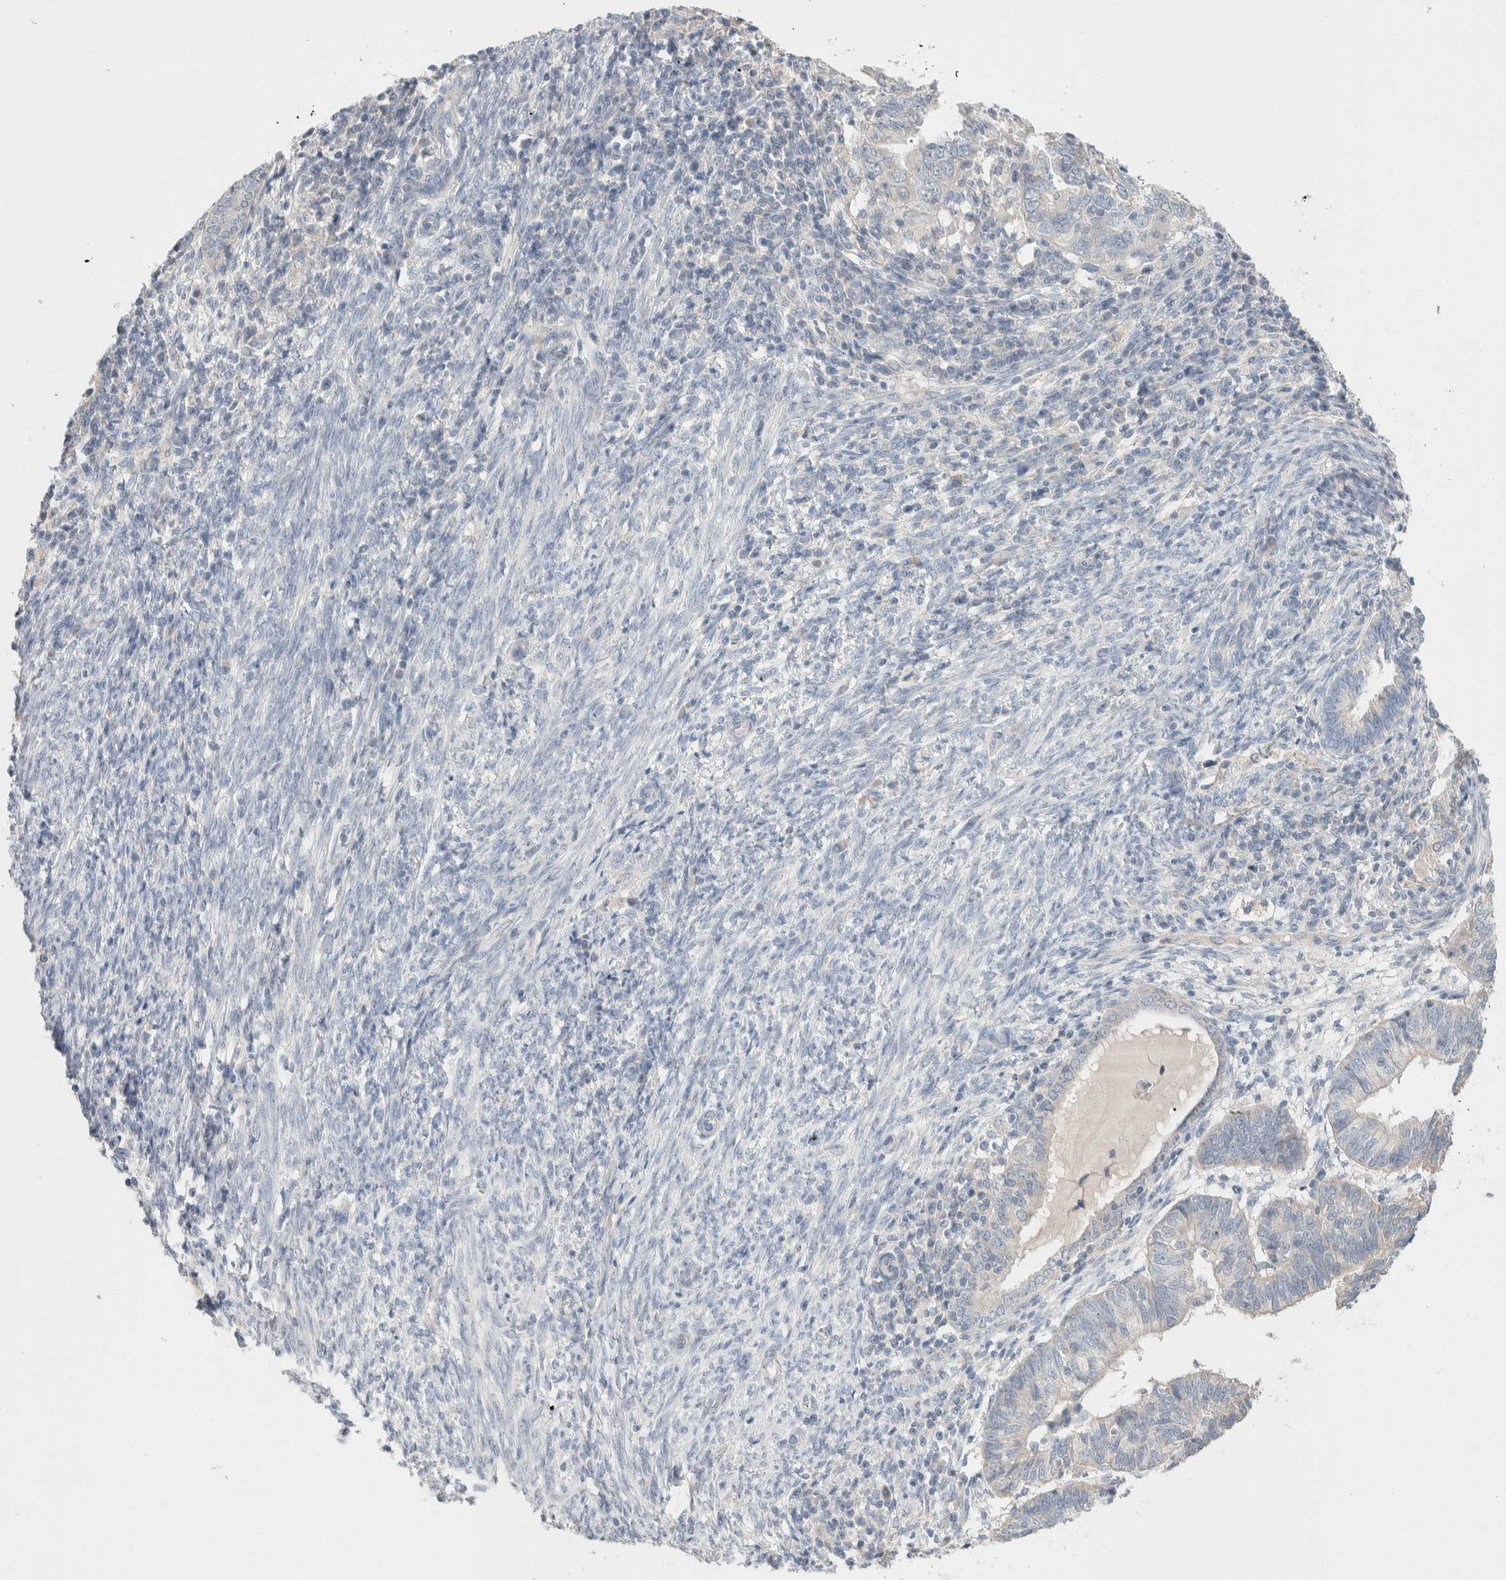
{"staining": {"intensity": "negative", "quantity": "none", "location": "none"}, "tissue": "endometrial cancer", "cell_type": "Tumor cells", "image_type": "cancer", "snomed": [{"axis": "morphology", "description": "Adenocarcinoma, NOS"}, {"axis": "topography", "description": "Uterus"}], "caption": "A micrograph of human adenocarcinoma (endometrial) is negative for staining in tumor cells. (DAB IHC, high magnification).", "gene": "MPP2", "patient": {"sex": "female", "age": 77}}